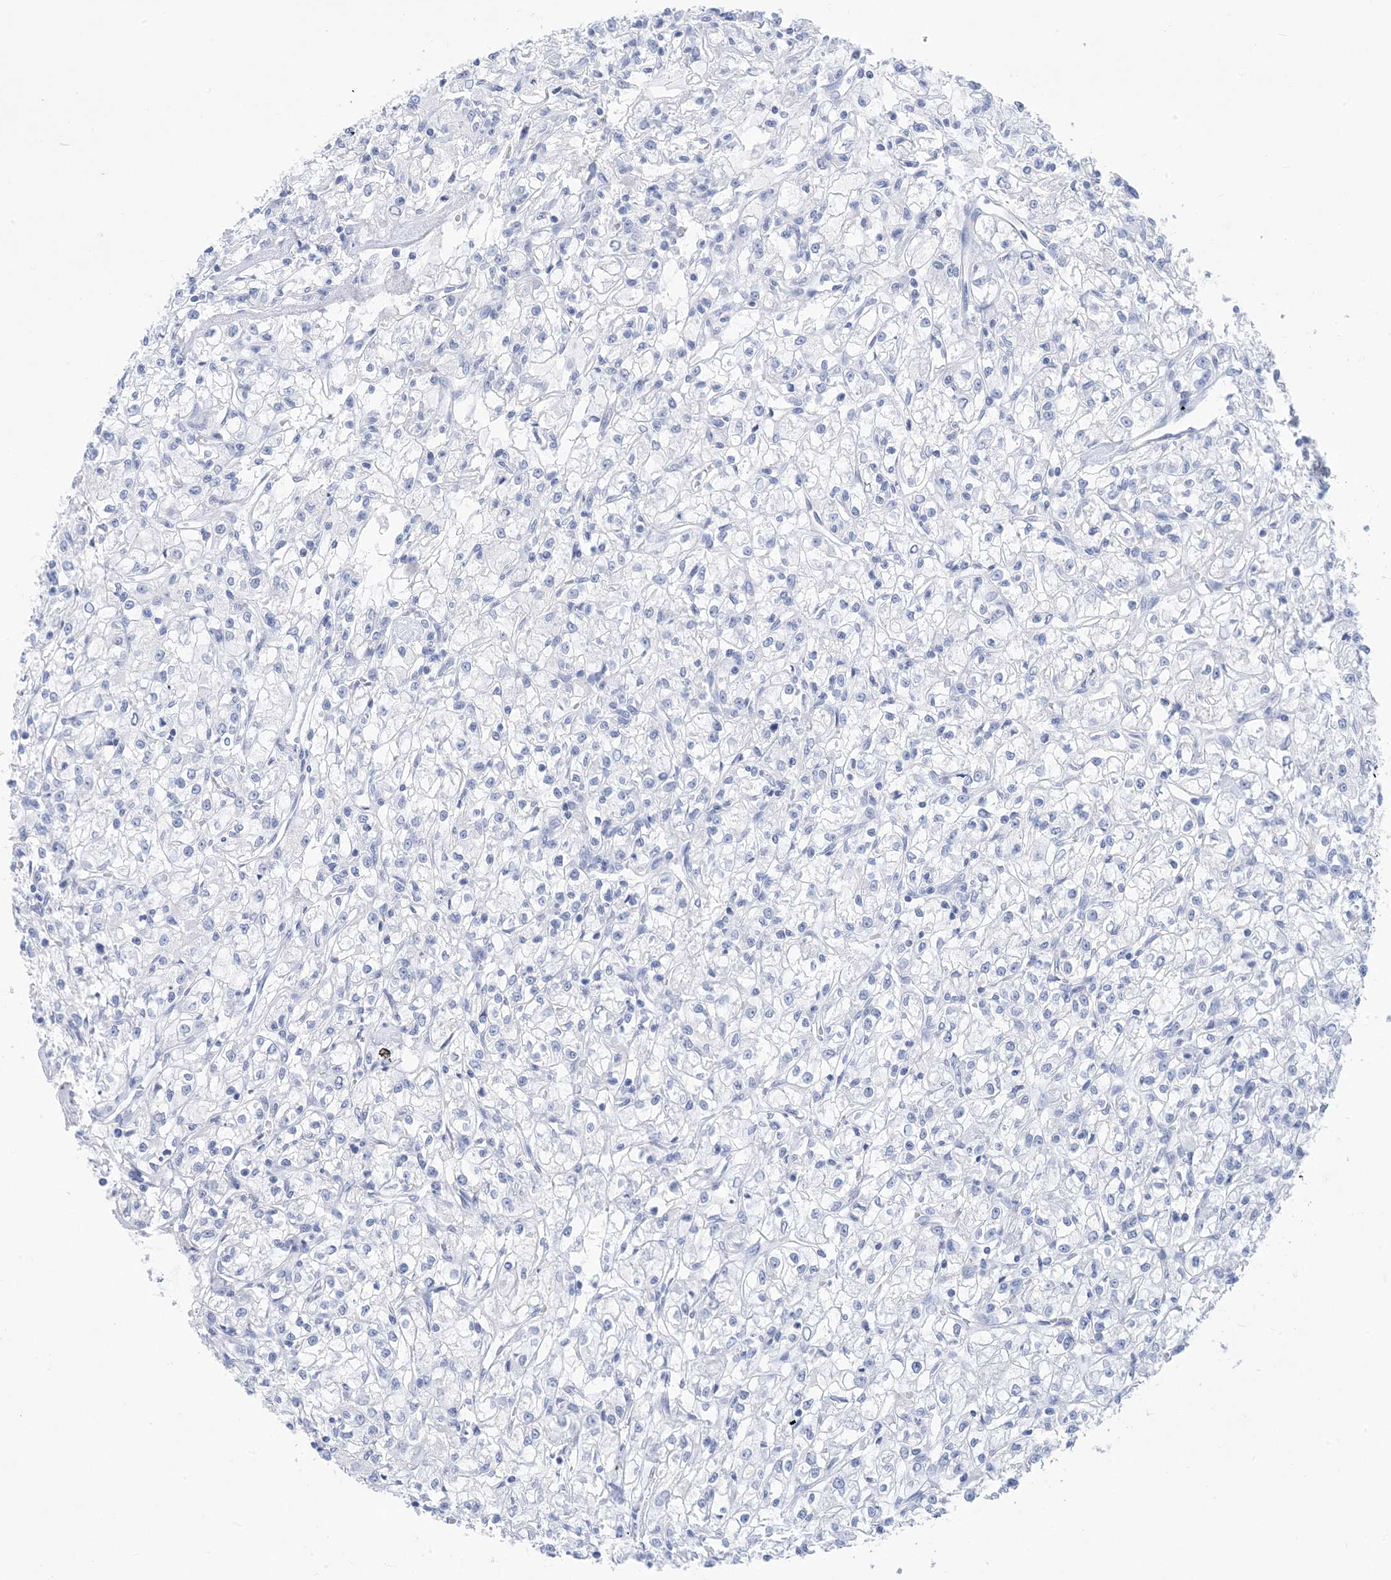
{"staining": {"intensity": "negative", "quantity": "none", "location": "none"}, "tissue": "renal cancer", "cell_type": "Tumor cells", "image_type": "cancer", "snomed": [{"axis": "morphology", "description": "Adenocarcinoma, NOS"}, {"axis": "topography", "description": "Kidney"}], "caption": "Immunohistochemistry of renal adenocarcinoma displays no staining in tumor cells.", "gene": "SH3YL1", "patient": {"sex": "female", "age": 59}}